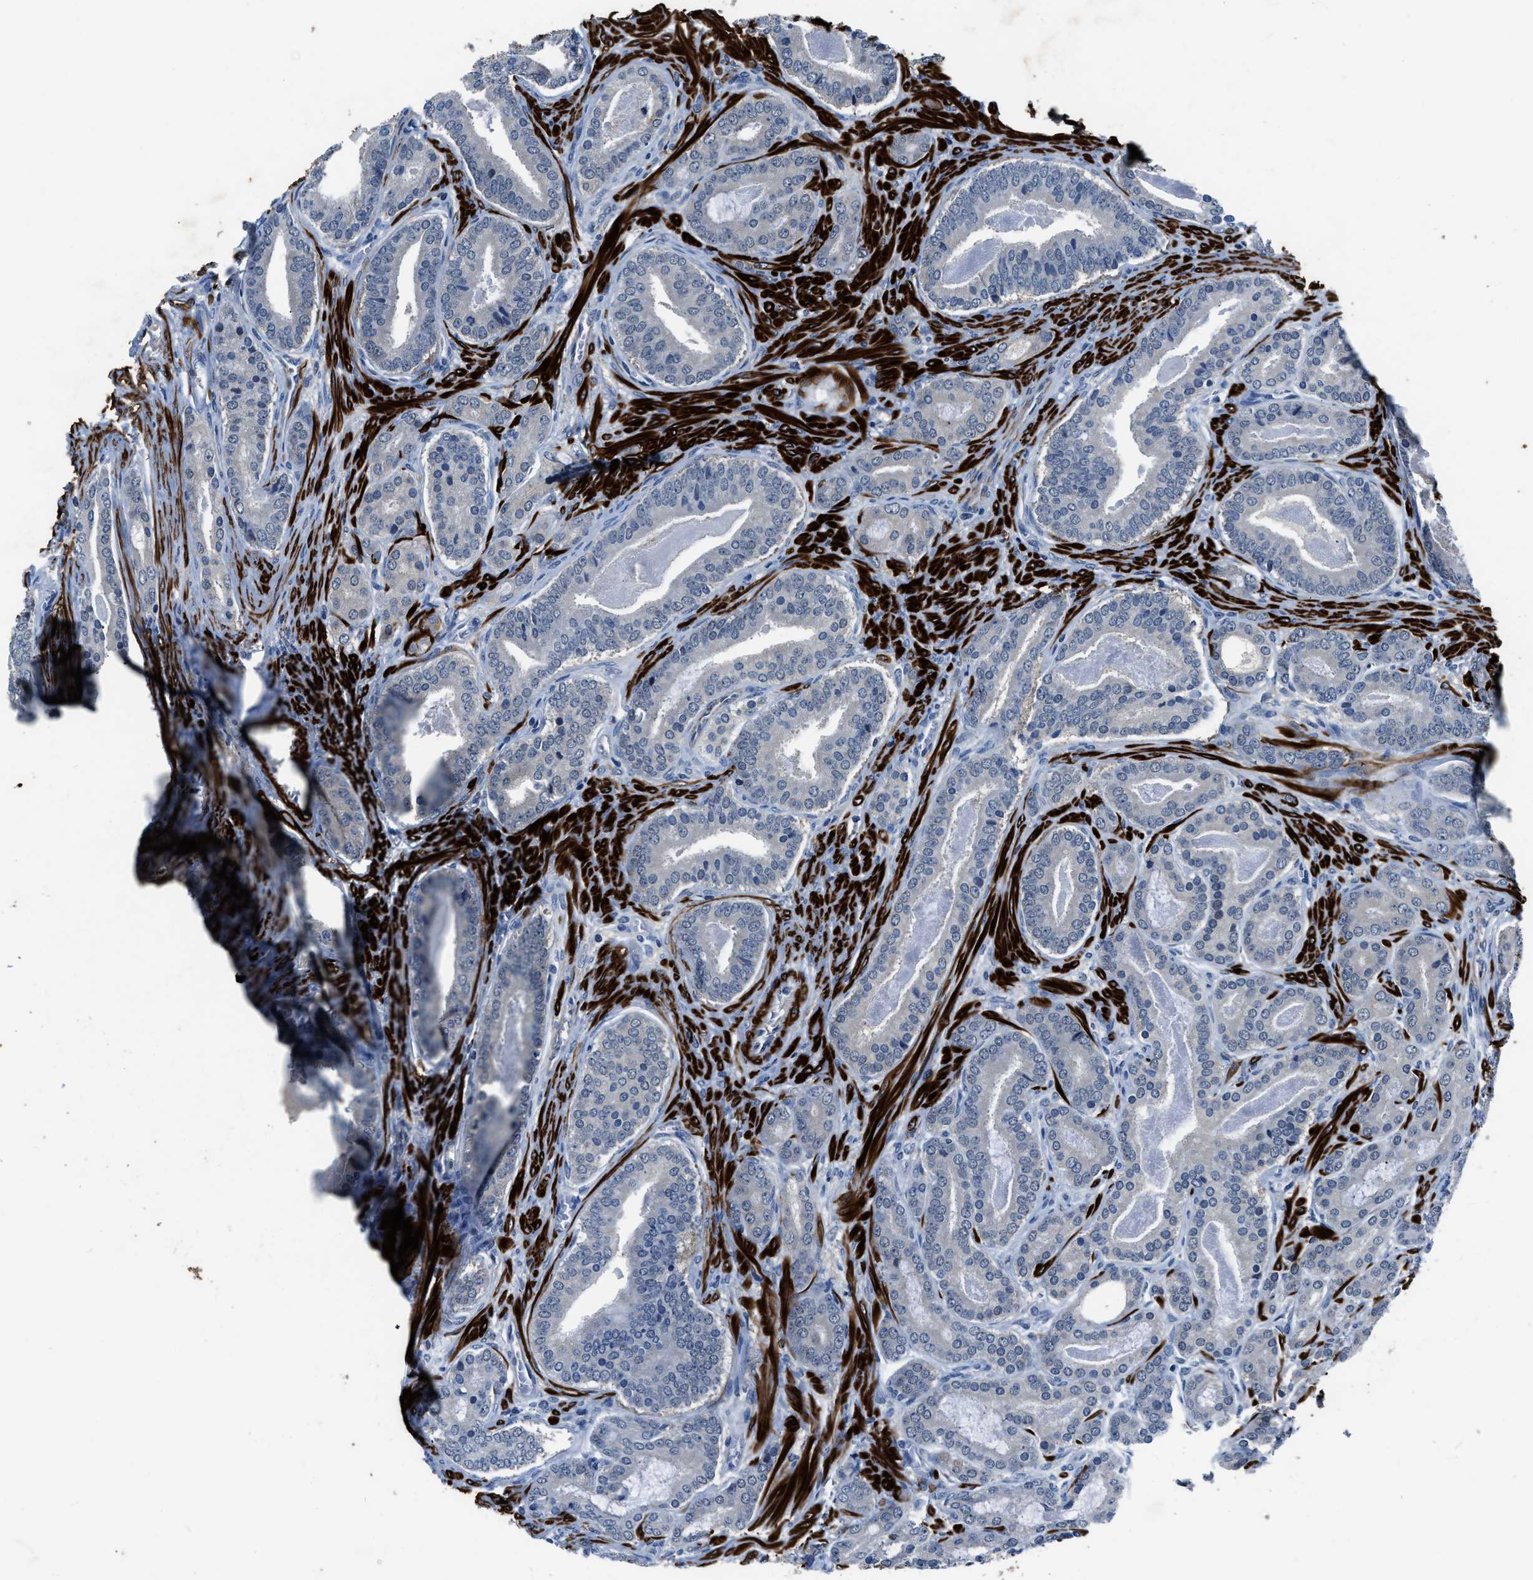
{"staining": {"intensity": "negative", "quantity": "none", "location": "none"}, "tissue": "prostate cancer", "cell_type": "Tumor cells", "image_type": "cancer", "snomed": [{"axis": "morphology", "description": "Adenocarcinoma, High grade"}, {"axis": "topography", "description": "Prostate"}], "caption": "DAB immunohistochemical staining of human adenocarcinoma (high-grade) (prostate) shows no significant positivity in tumor cells. The staining is performed using DAB (3,3'-diaminobenzidine) brown chromogen with nuclei counter-stained in using hematoxylin.", "gene": "LANCL2", "patient": {"sex": "male", "age": 60}}